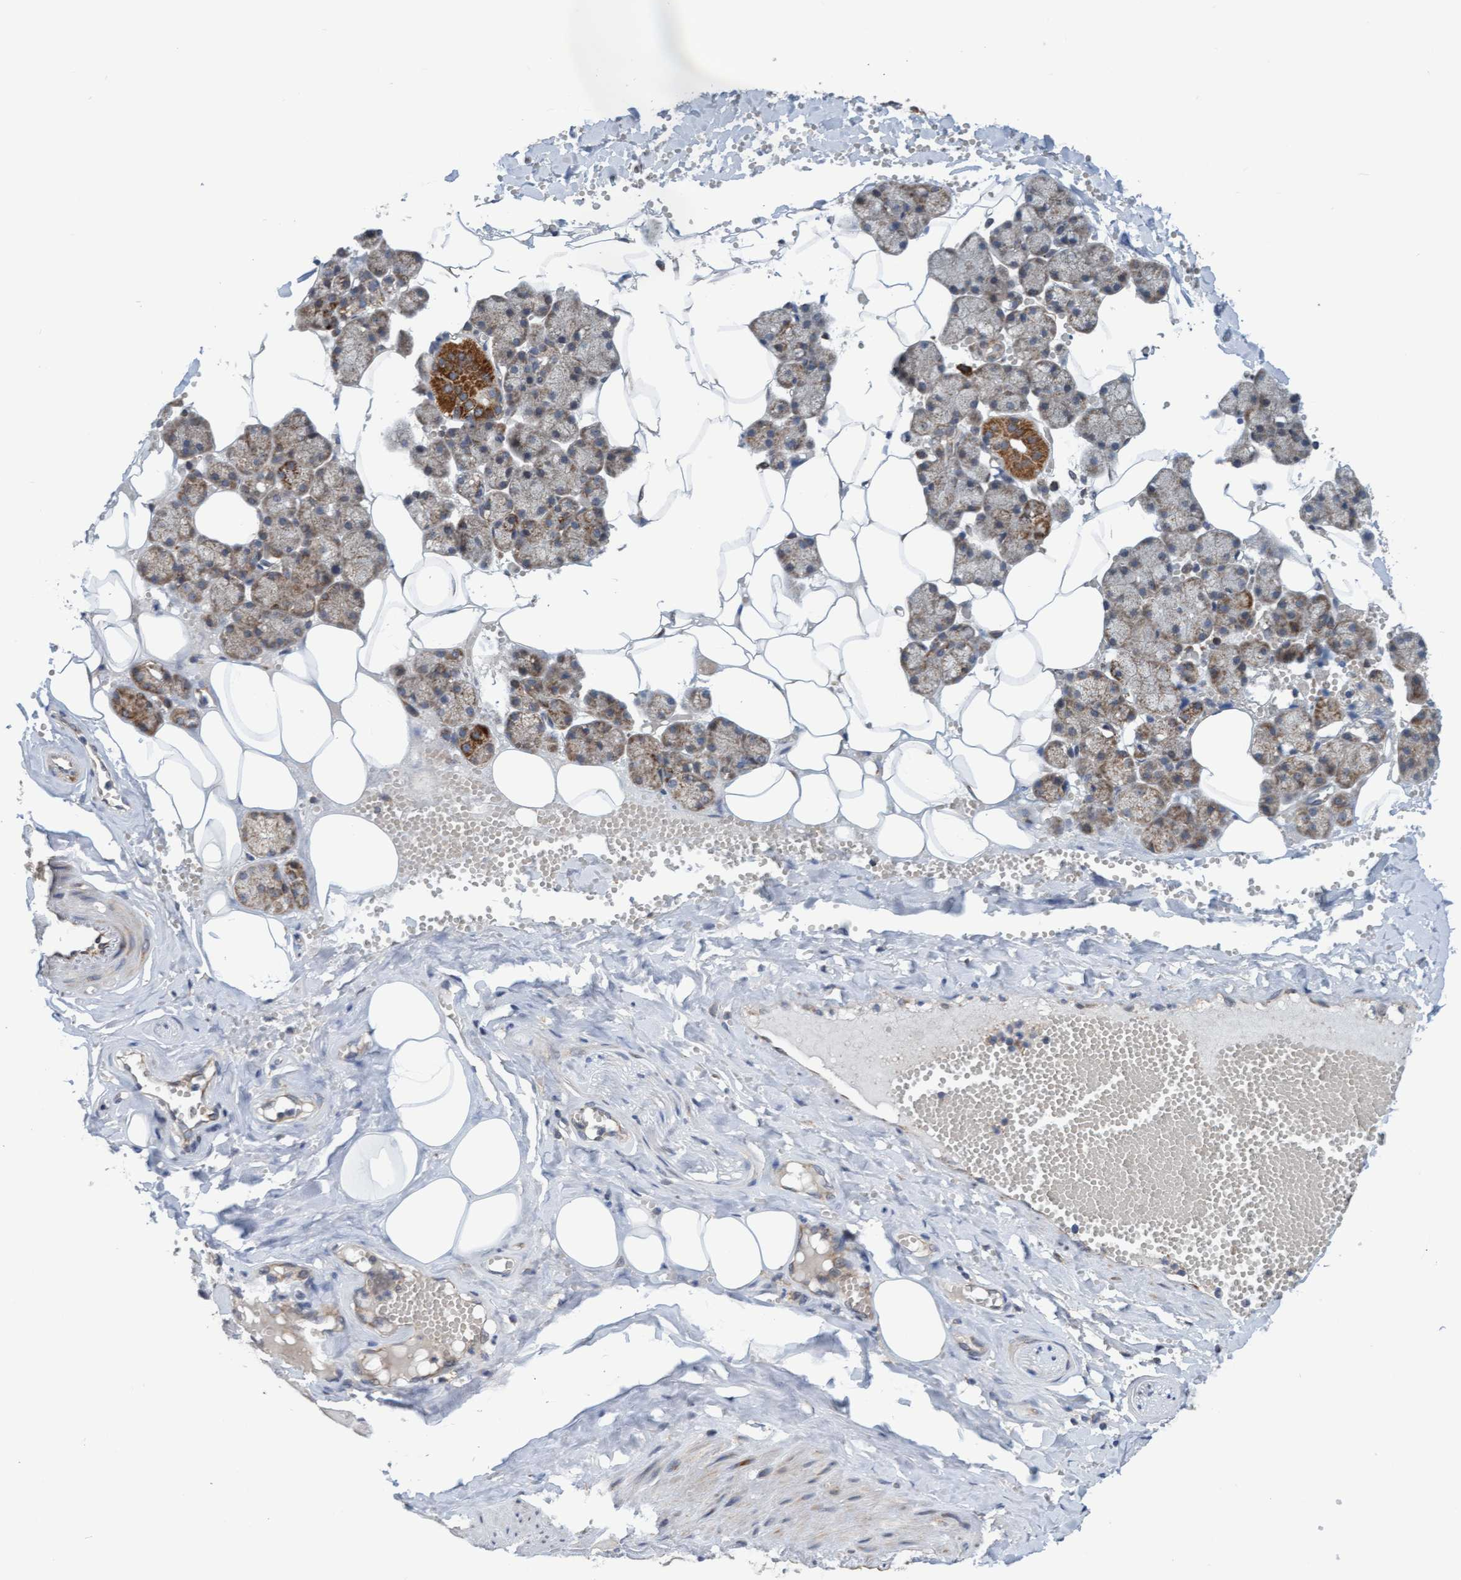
{"staining": {"intensity": "moderate", "quantity": "25%-75%", "location": "cytoplasmic/membranous"}, "tissue": "salivary gland", "cell_type": "Glandular cells", "image_type": "normal", "snomed": [{"axis": "morphology", "description": "Normal tissue, NOS"}, {"axis": "topography", "description": "Salivary gland"}], "caption": "Immunohistochemical staining of unremarkable human salivary gland reveals medium levels of moderate cytoplasmic/membranous expression in approximately 25%-75% of glandular cells.", "gene": "ZNF566", "patient": {"sex": "male", "age": 62}}